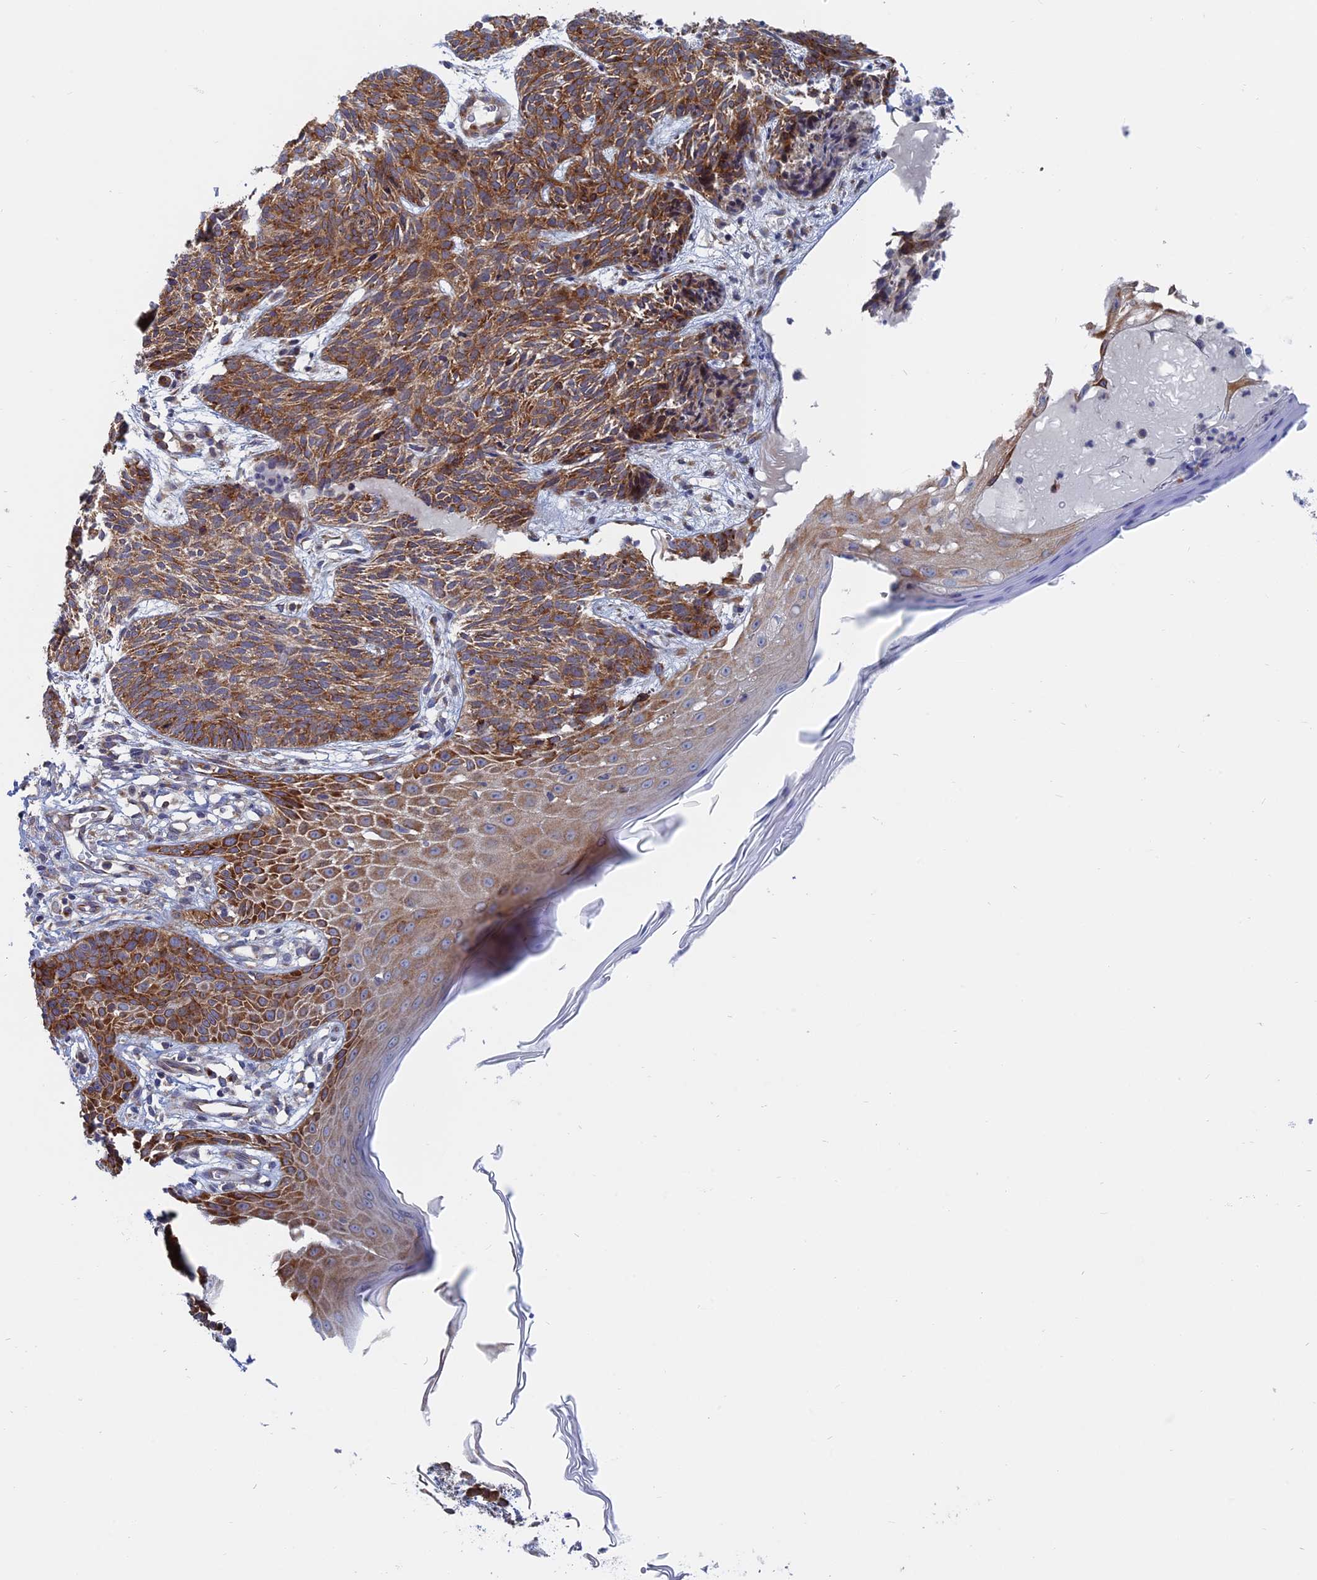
{"staining": {"intensity": "moderate", "quantity": ">75%", "location": "cytoplasmic/membranous"}, "tissue": "skin cancer", "cell_type": "Tumor cells", "image_type": "cancer", "snomed": [{"axis": "morphology", "description": "Basal cell carcinoma"}, {"axis": "topography", "description": "Skin"}], "caption": "Skin cancer was stained to show a protein in brown. There is medium levels of moderate cytoplasmic/membranous expression in about >75% of tumor cells.", "gene": "TBC1D30", "patient": {"sex": "female", "age": 66}}